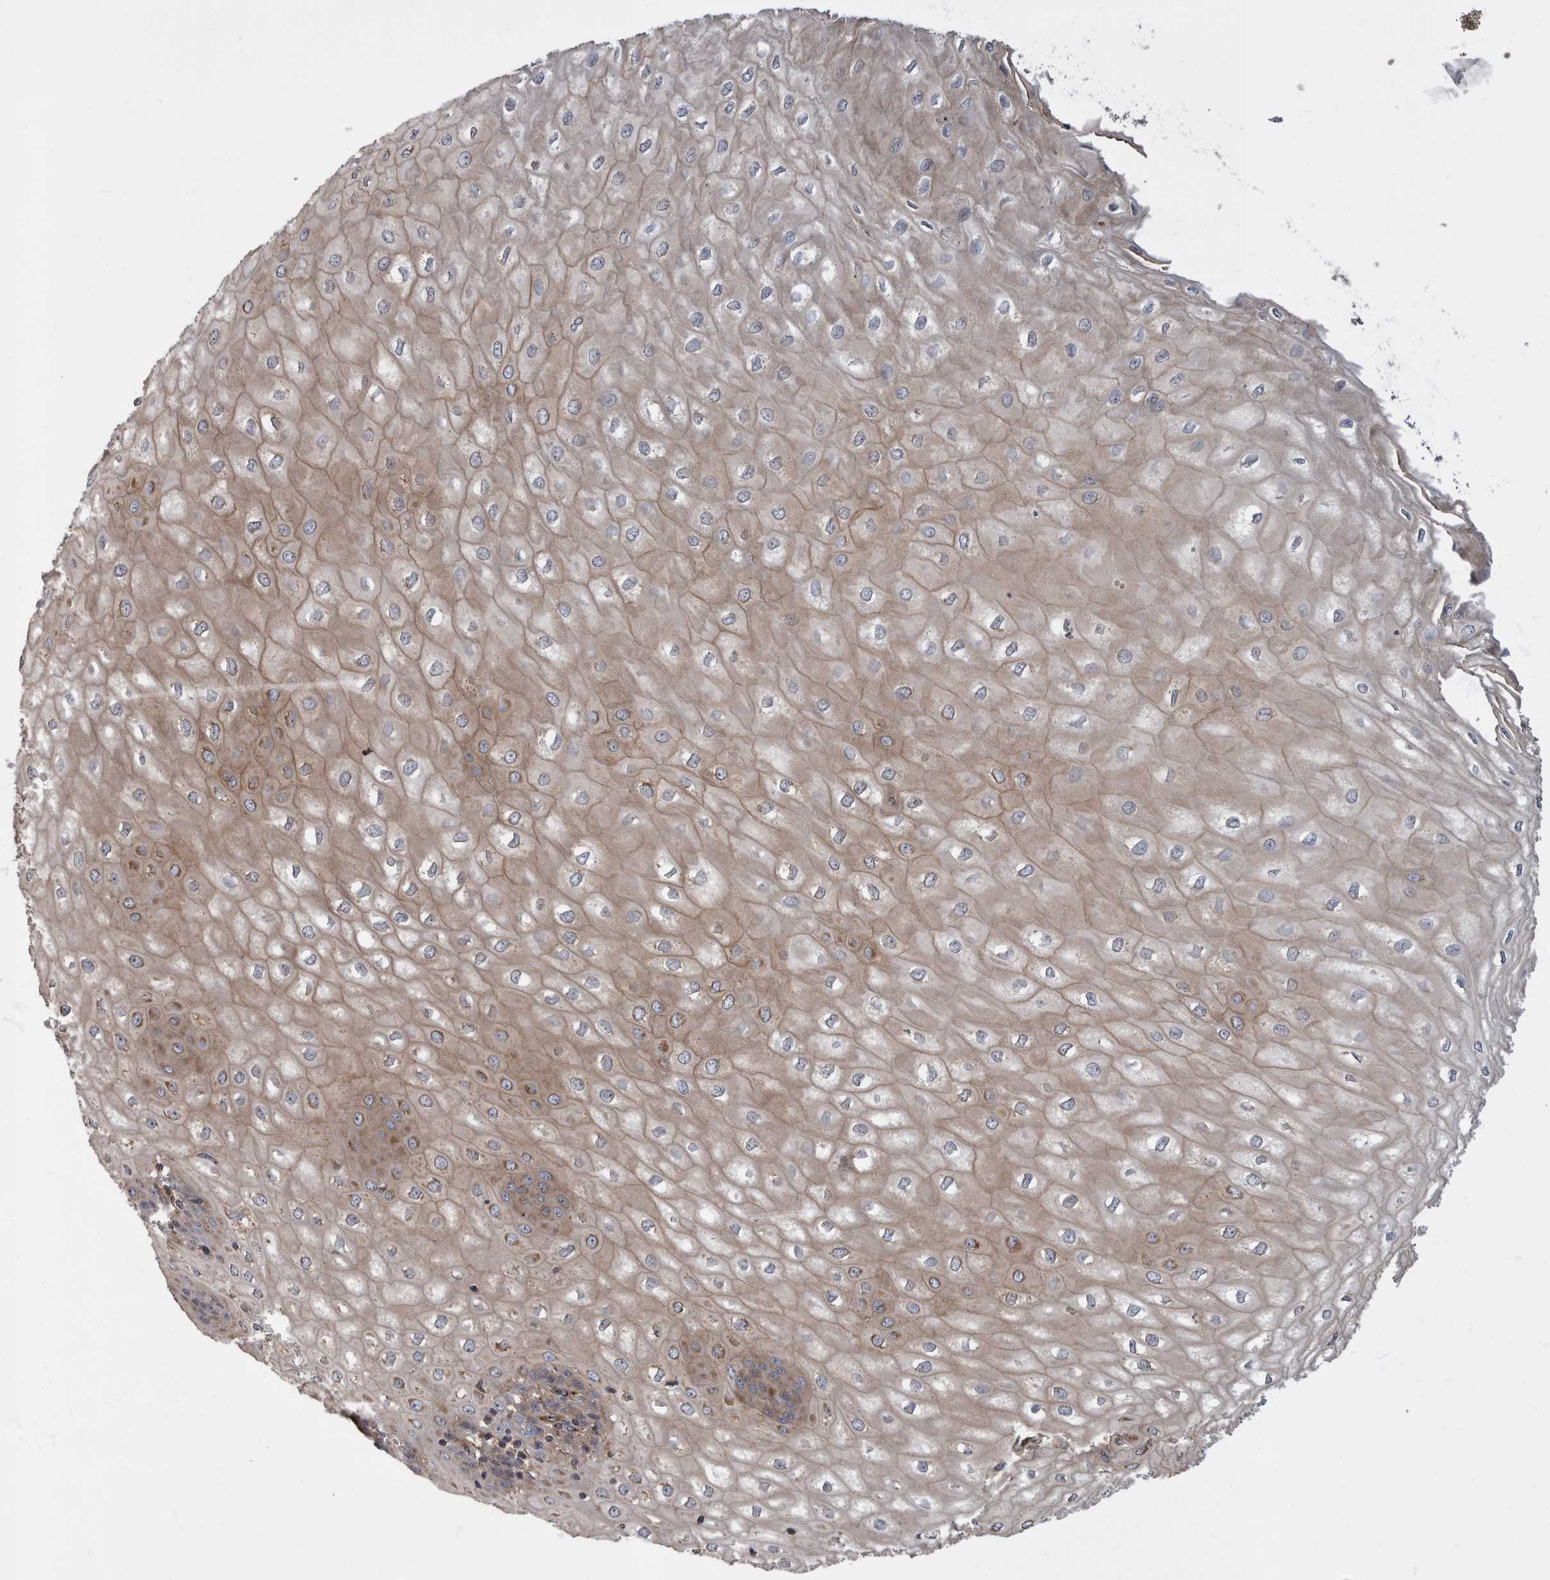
{"staining": {"intensity": "moderate", "quantity": ">75%", "location": "cytoplasmic/membranous"}, "tissue": "esophagus", "cell_type": "Squamous epithelial cells", "image_type": "normal", "snomed": [{"axis": "morphology", "description": "Normal tissue, NOS"}, {"axis": "topography", "description": "Esophagus"}], "caption": "Moderate cytoplasmic/membranous expression for a protein is appreciated in about >75% of squamous epithelial cells of normal esophagus using immunohistochemistry.", "gene": "HOOK3", "patient": {"sex": "male", "age": 60}}